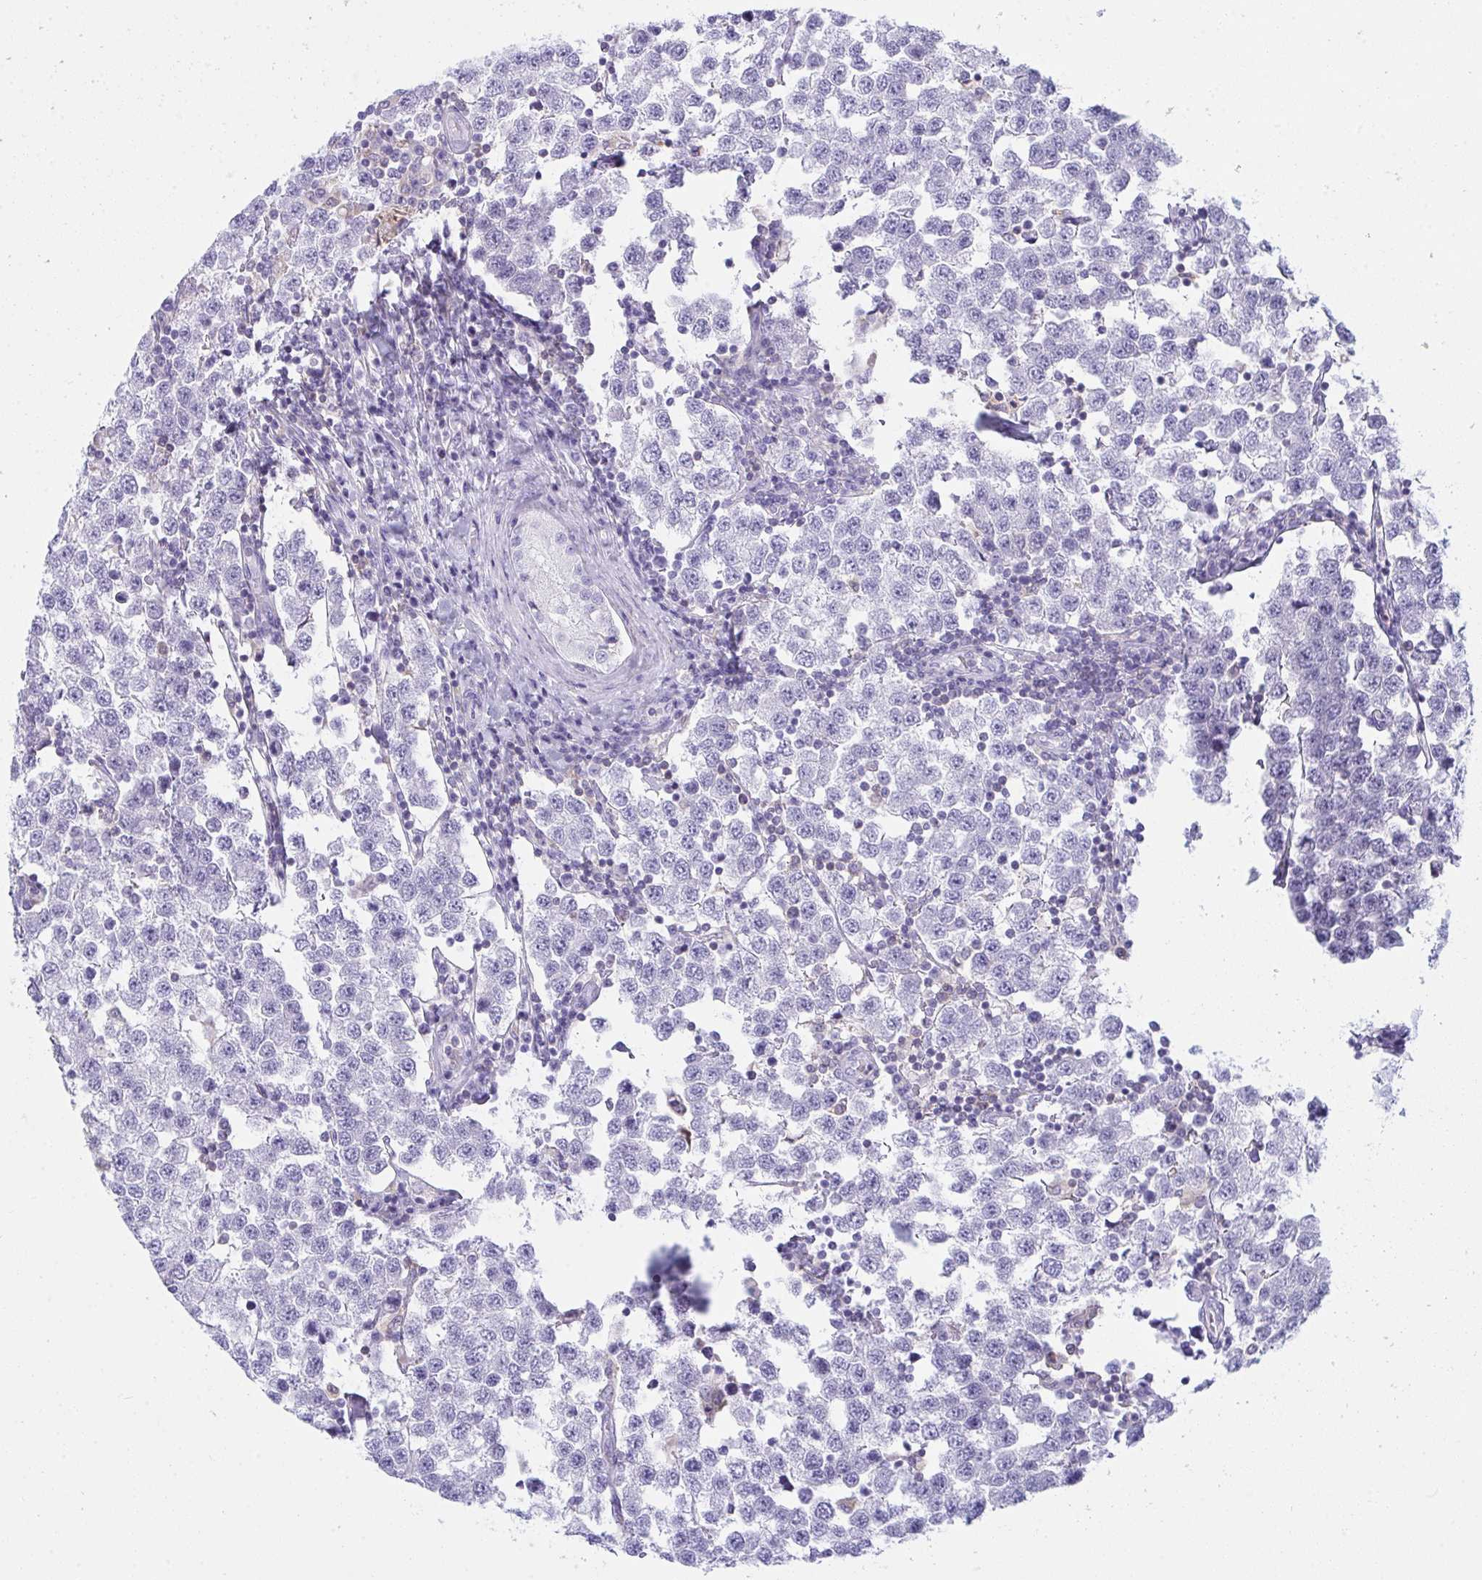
{"staining": {"intensity": "negative", "quantity": "none", "location": "none"}, "tissue": "testis cancer", "cell_type": "Tumor cells", "image_type": "cancer", "snomed": [{"axis": "morphology", "description": "Seminoma, NOS"}, {"axis": "topography", "description": "Testis"}], "caption": "This is an IHC micrograph of testis cancer (seminoma). There is no positivity in tumor cells.", "gene": "MYO1F", "patient": {"sex": "male", "age": 34}}